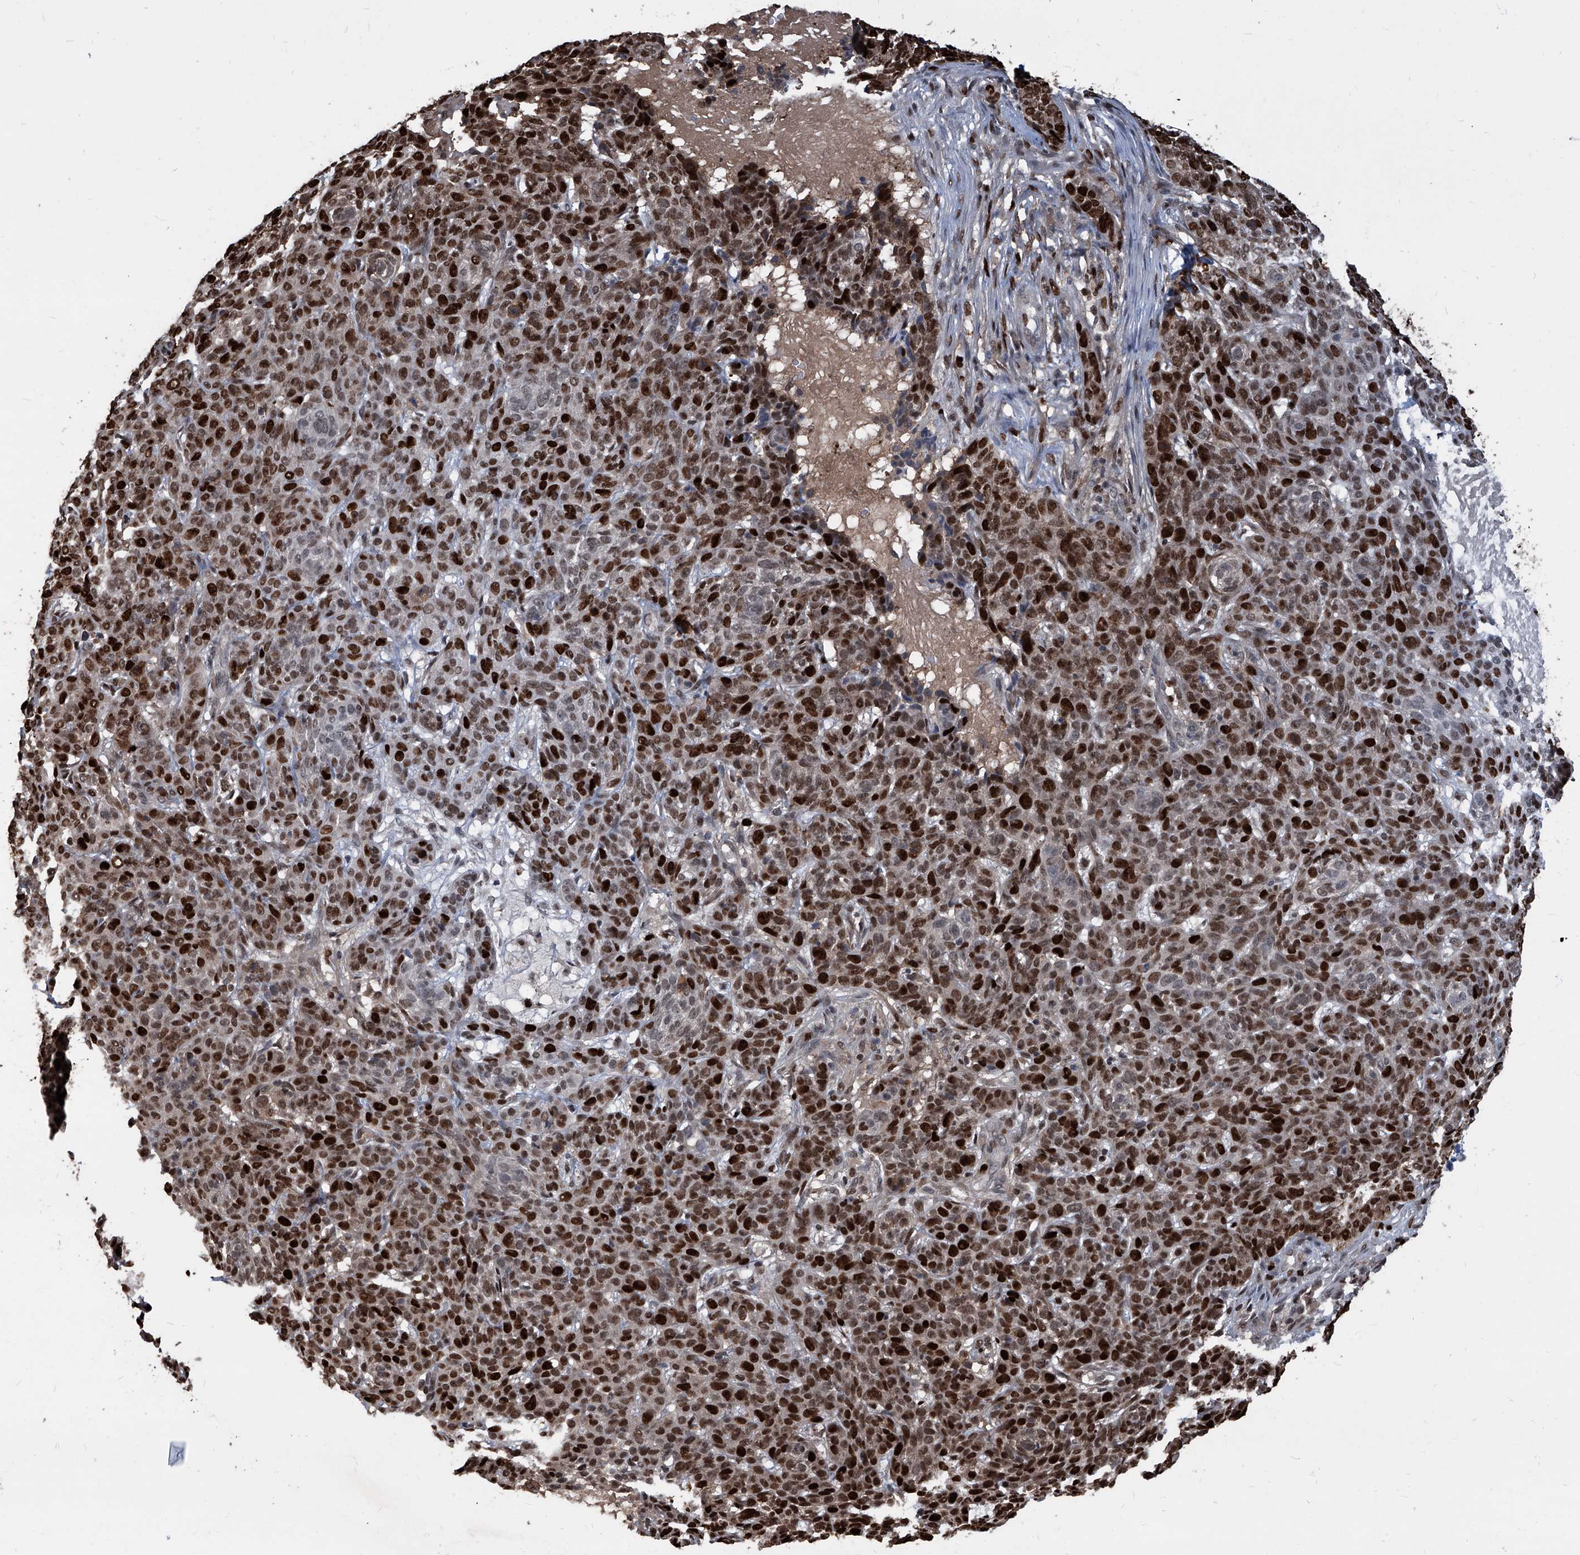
{"staining": {"intensity": "strong", "quantity": ">75%", "location": "nuclear"}, "tissue": "skin cancer", "cell_type": "Tumor cells", "image_type": "cancer", "snomed": [{"axis": "morphology", "description": "Basal cell carcinoma"}, {"axis": "topography", "description": "Skin"}], "caption": "This image reveals skin cancer (basal cell carcinoma) stained with immunohistochemistry to label a protein in brown. The nuclear of tumor cells show strong positivity for the protein. Nuclei are counter-stained blue.", "gene": "PCNA", "patient": {"sex": "male", "age": 85}}